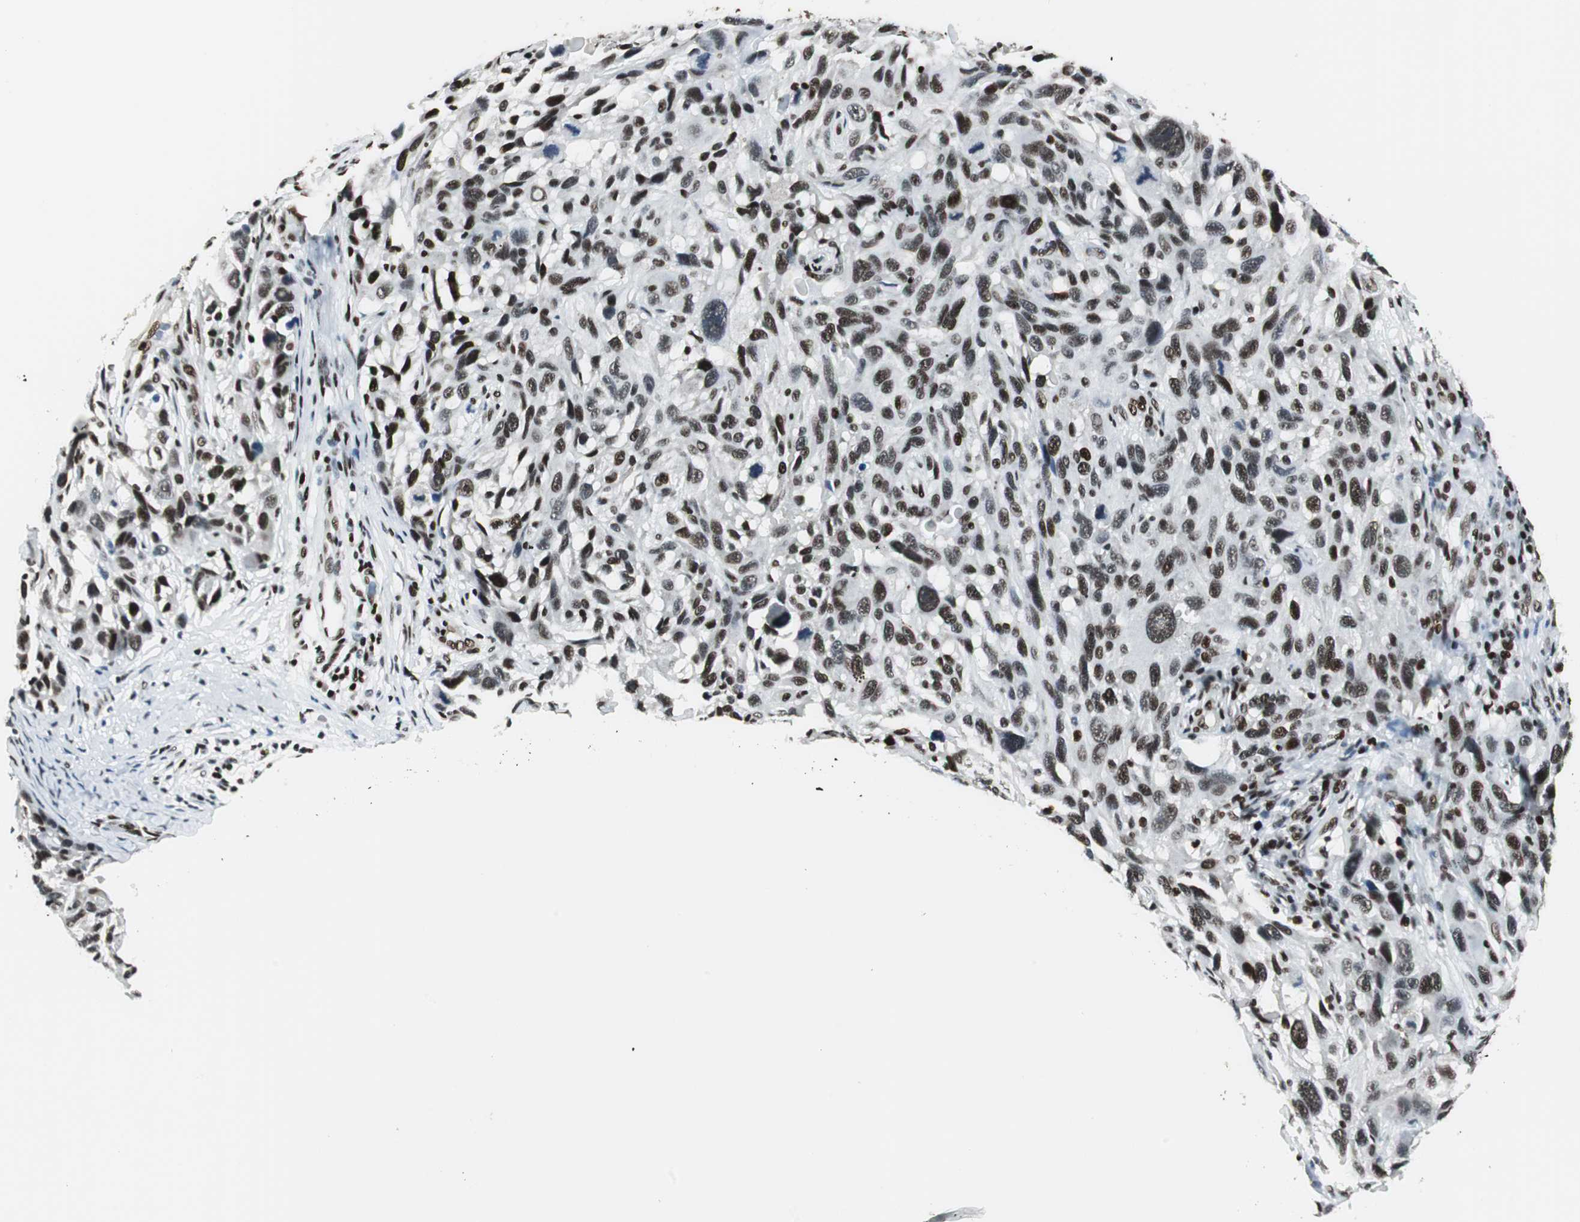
{"staining": {"intensity": "strong", "quantity": ">75%", "location": "nuclear"}, "tissue": "melanoma", "cell_type": "Tumor cells", "image_type": "cancer", "snomed": [{"axis": "morphology", "description": "Malignant melanoma, NOS"}, {"axis": "topography", "description": "Skin"}], "caption": "Melanoma tissue shows strong nuclear expression in approximately >75% of tumor cells, visualized by immunohistochemistry. (Stains: DAB (3,3'-diaminobenzidine) in brown, nuclei in blue, Microscopy: brightfield microscopy at high magnification).", "gene": "MEF2D", "patient": {"sex": "male", "age": 53}}